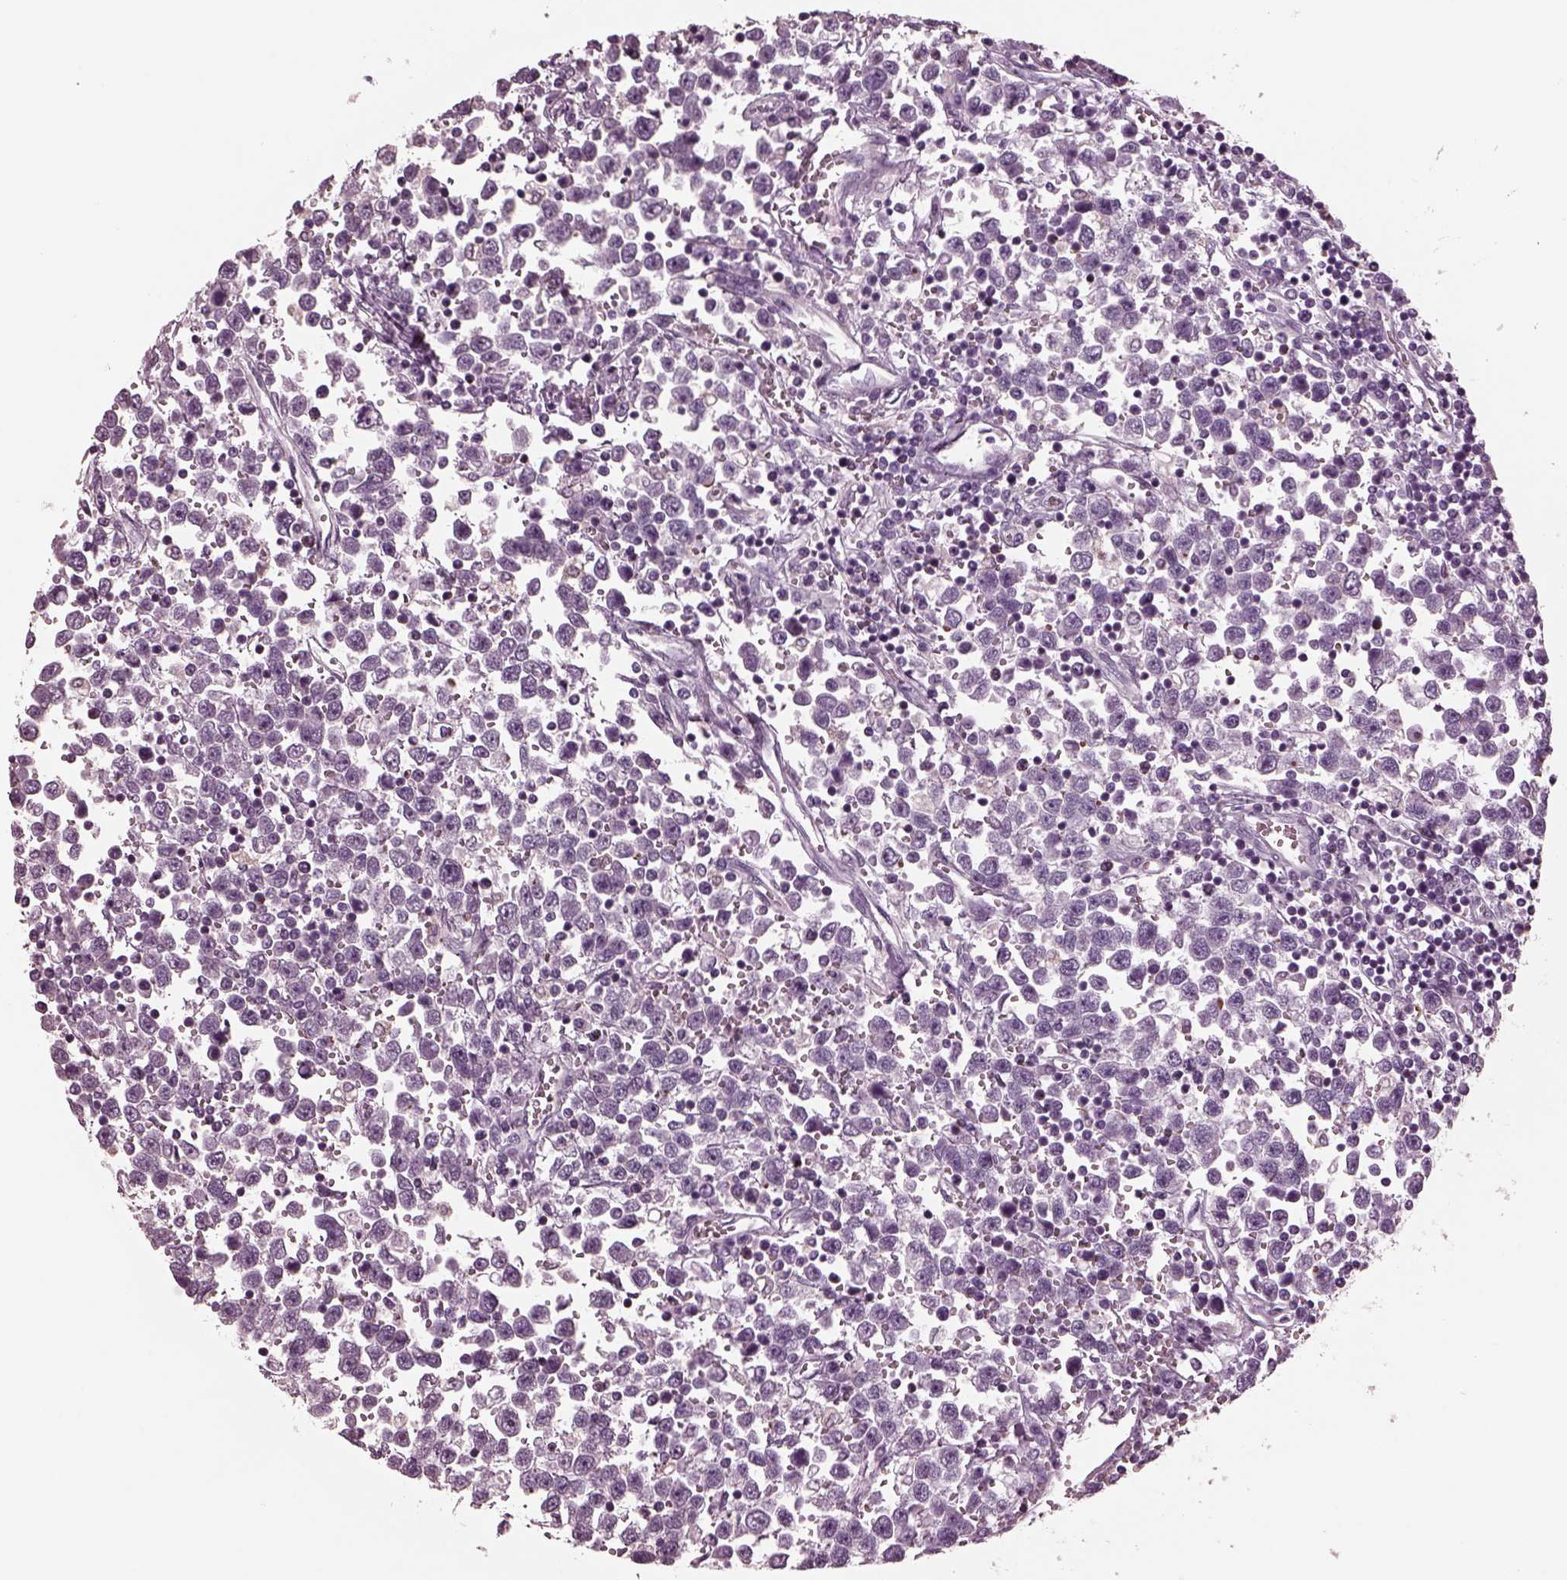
{"staining": {"intensity": "negative", "quantity": "none", "location": "none"}, "tissue": "testis cancer", "cell_type": "Tumor cells", "image_type": "cancer", "snomed": [{"axis": "morphology", "description": "Seminoma, NOS"}, {"axis": "topography", "description": "Testis"}], "caption": "High power microscopy photomicrograph of an immunohistochemistry micrograph of testis seminoma, revealing no significant expression in tumor cells.", "gene": "GDF11", "patient": {"sex": "male", "age": 34}}